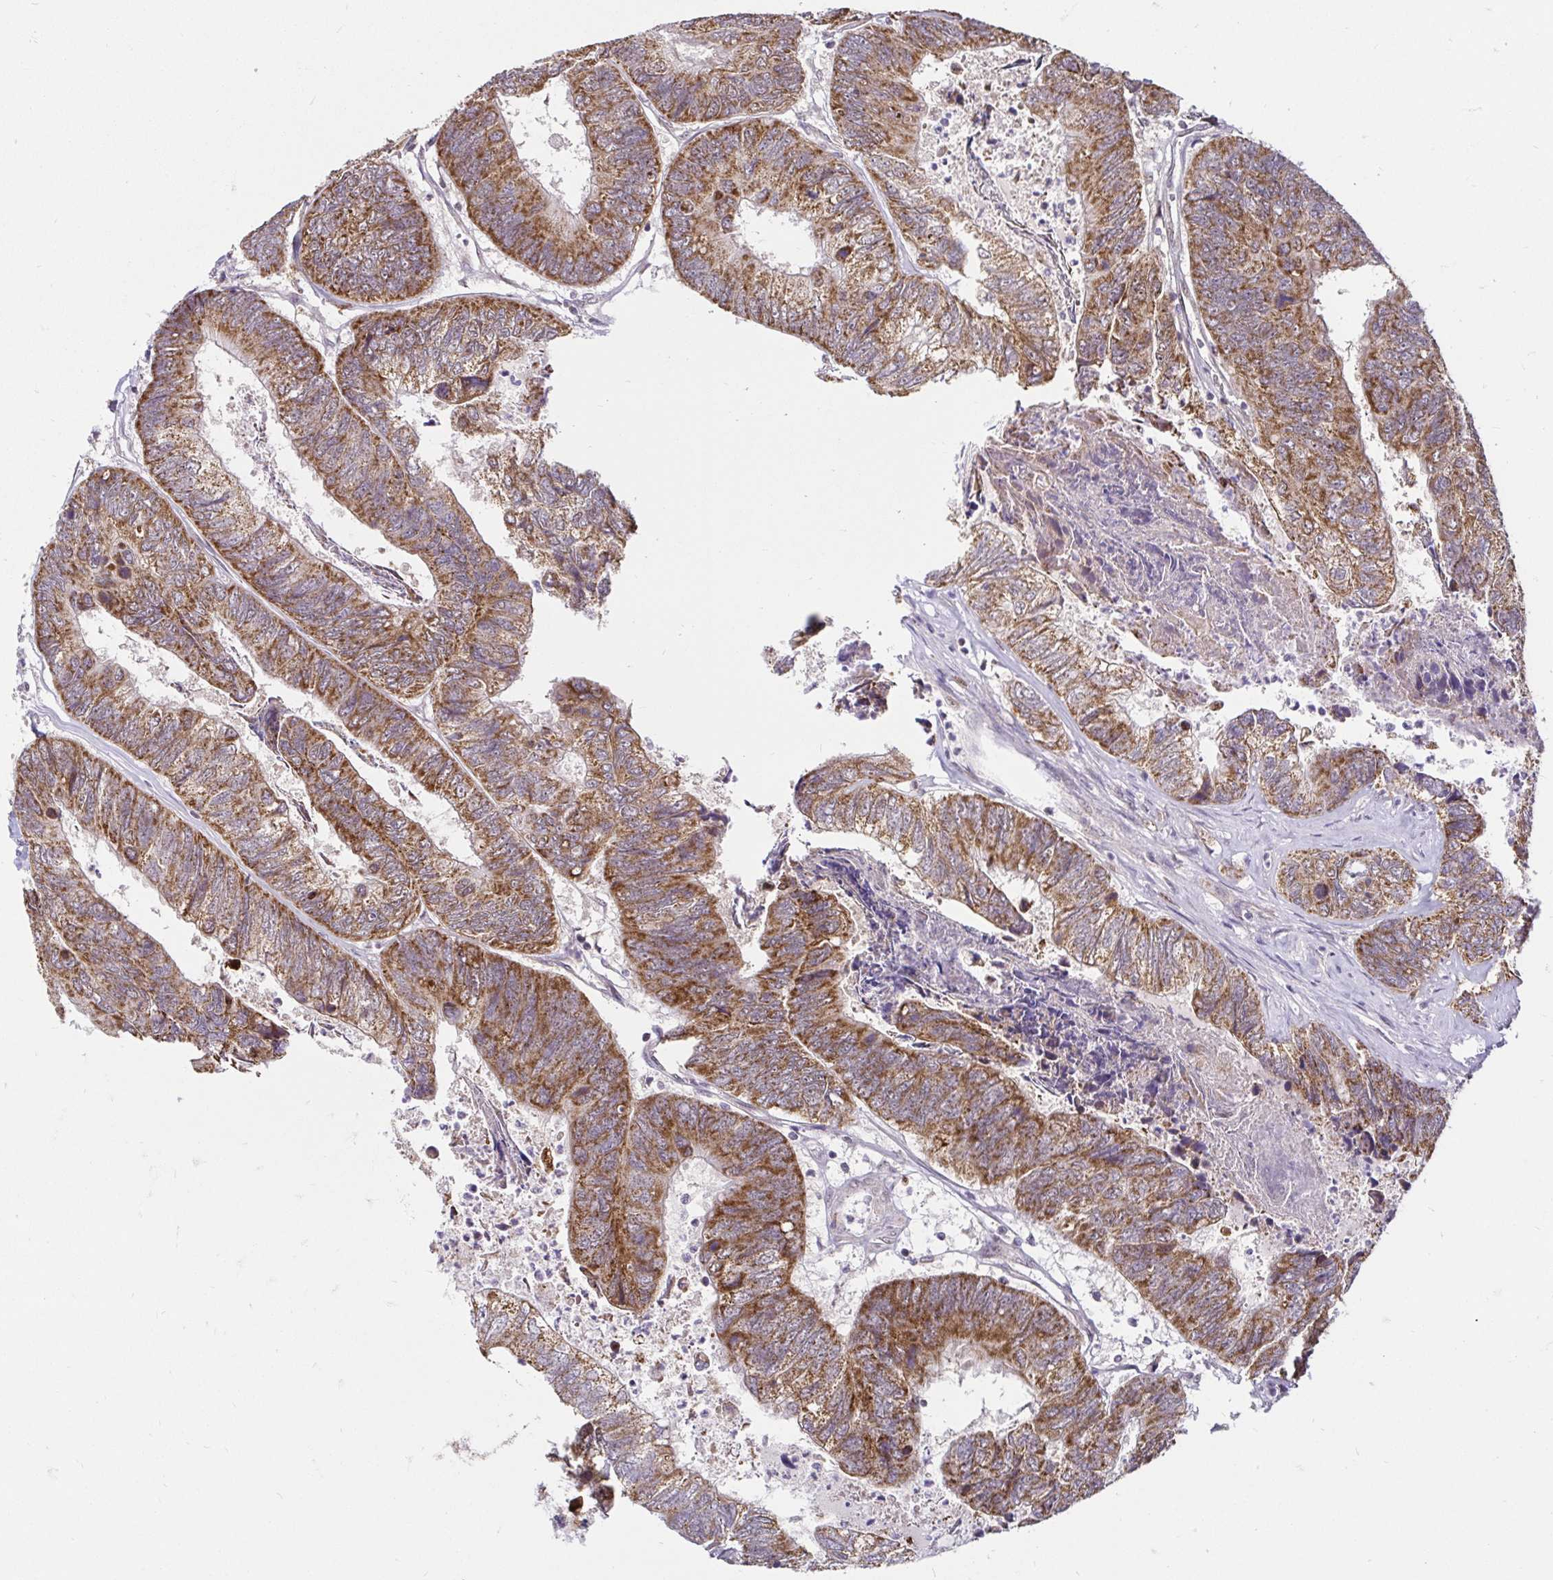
{"staining": {"intensity": "strong", "quantity": ">75%", "location": "cytoplasmic/membranous"}, "tissue": "colorectal cancer", "cell_type": "Tumor cells", "image_type": "cancer", "snomed": [{"axis": "morphology", "description": "Adenocarcinoma, NOS"}, {"axis": "topography", "description": "Colon"}], "caption": "Colorectal adenocarcinoma tissue reveals strong cytoplasmic/membranous staining in about >75% of tumor cells, visualized by immunohistochemistry.", "gene": "TIMM50", "patient": {"sex": "female", "age": 67}}